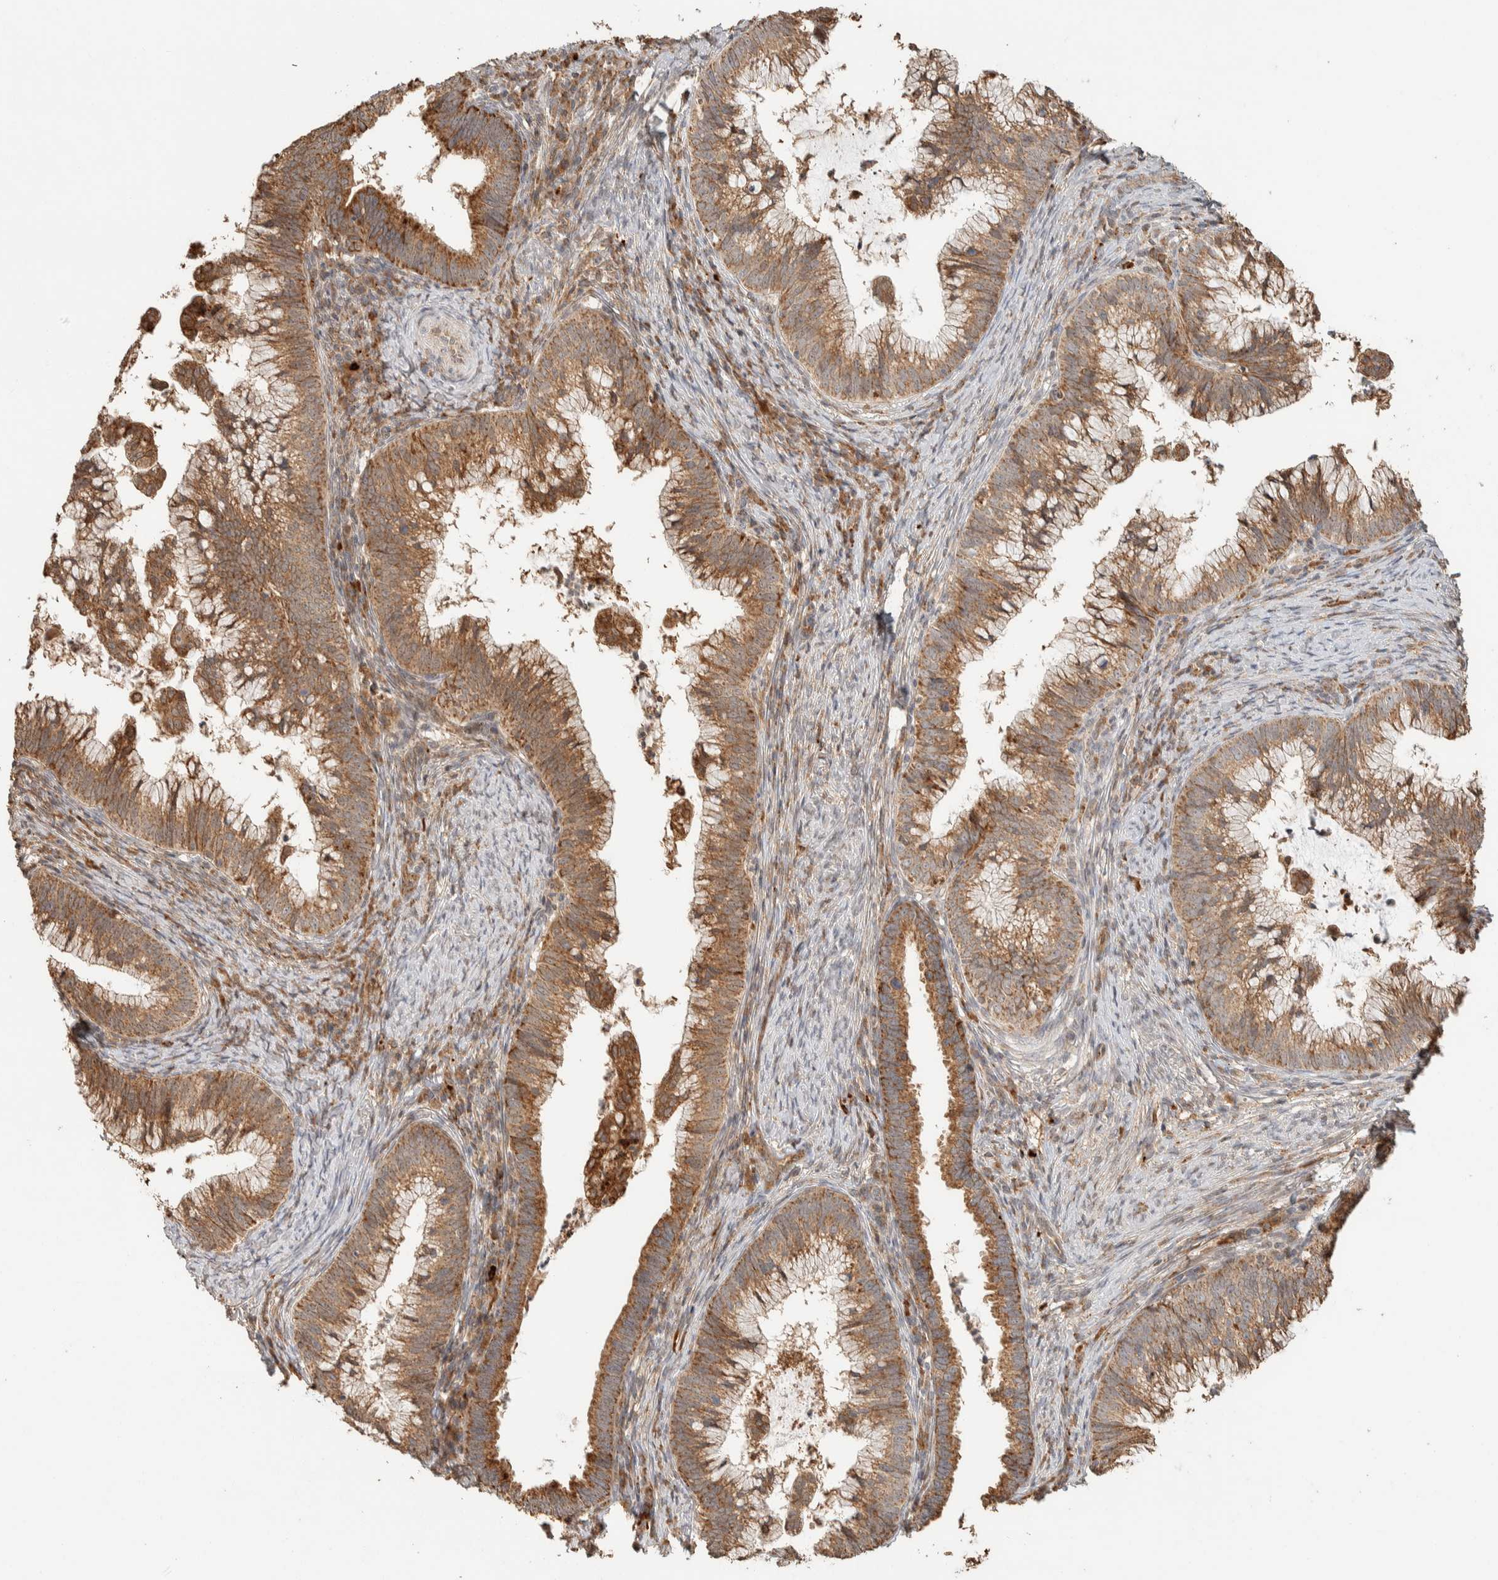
{"staining": {"intensity": "moderate", "quantity": ">75%", "location": "cytoplasmic/membranous"}, "tissue": "cervical cancer", "cell_type": "Tumor cells", "image_type": "cancer", "snomed": [{"axis": "morphology", "description": "Adenocarcinoma, NOS"}, {"axis": "topography", "description": "Cervix"}], "caption": "Cervical cancer tissue shows moderate cytoplasmic/membranous staining in about >75% of tumor cells, visualized by immunohistochemistry.", "gene": "KIF9", "patient": {"sex": "female", "age": 36}}